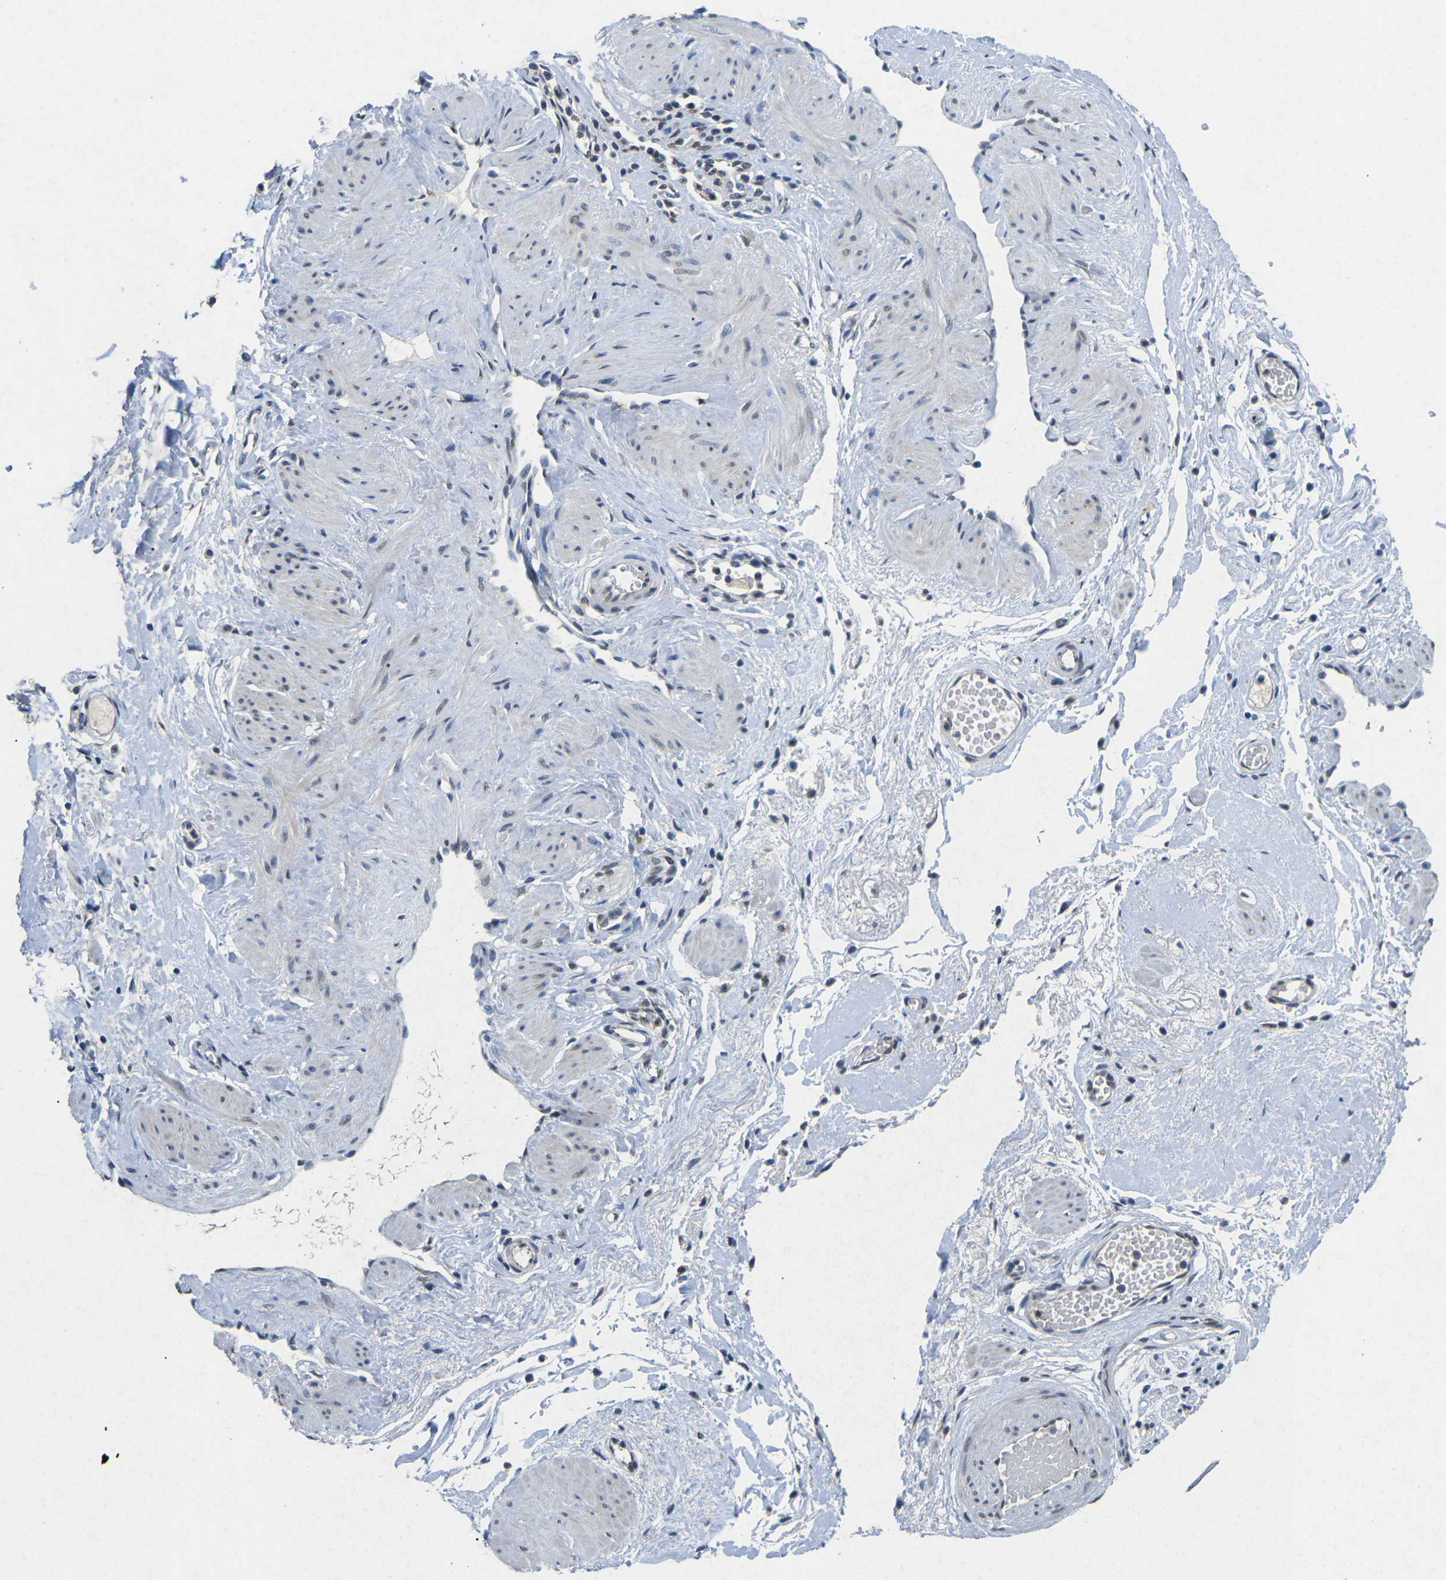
{"staining": {"intensity": "weak", "quantity": ">75%", "location": "nuclear"}, "tissue": "adipose tissue", "cell_type": "Adipocytes", "image_type": "normal", "snomed": [{"axis": "morphology", "description": "Normal tissue, NOS"}, {"axis": "topography", "description": "Soft tissue"}, {"axis": "topography", "description": "Vascular tissue"}], "caption": "A high-resolution histopathology image shows IHC staining of benign adipose tissue, which reveals weak nuclear positivity in approximately >75% of adipocytes. (DAB (3,3'-diaminobenzidine) IHC with brightfield microscopy, high magnification).", "gene": "SCNN1B", "patient": {"sex": "female", "age": 35}}